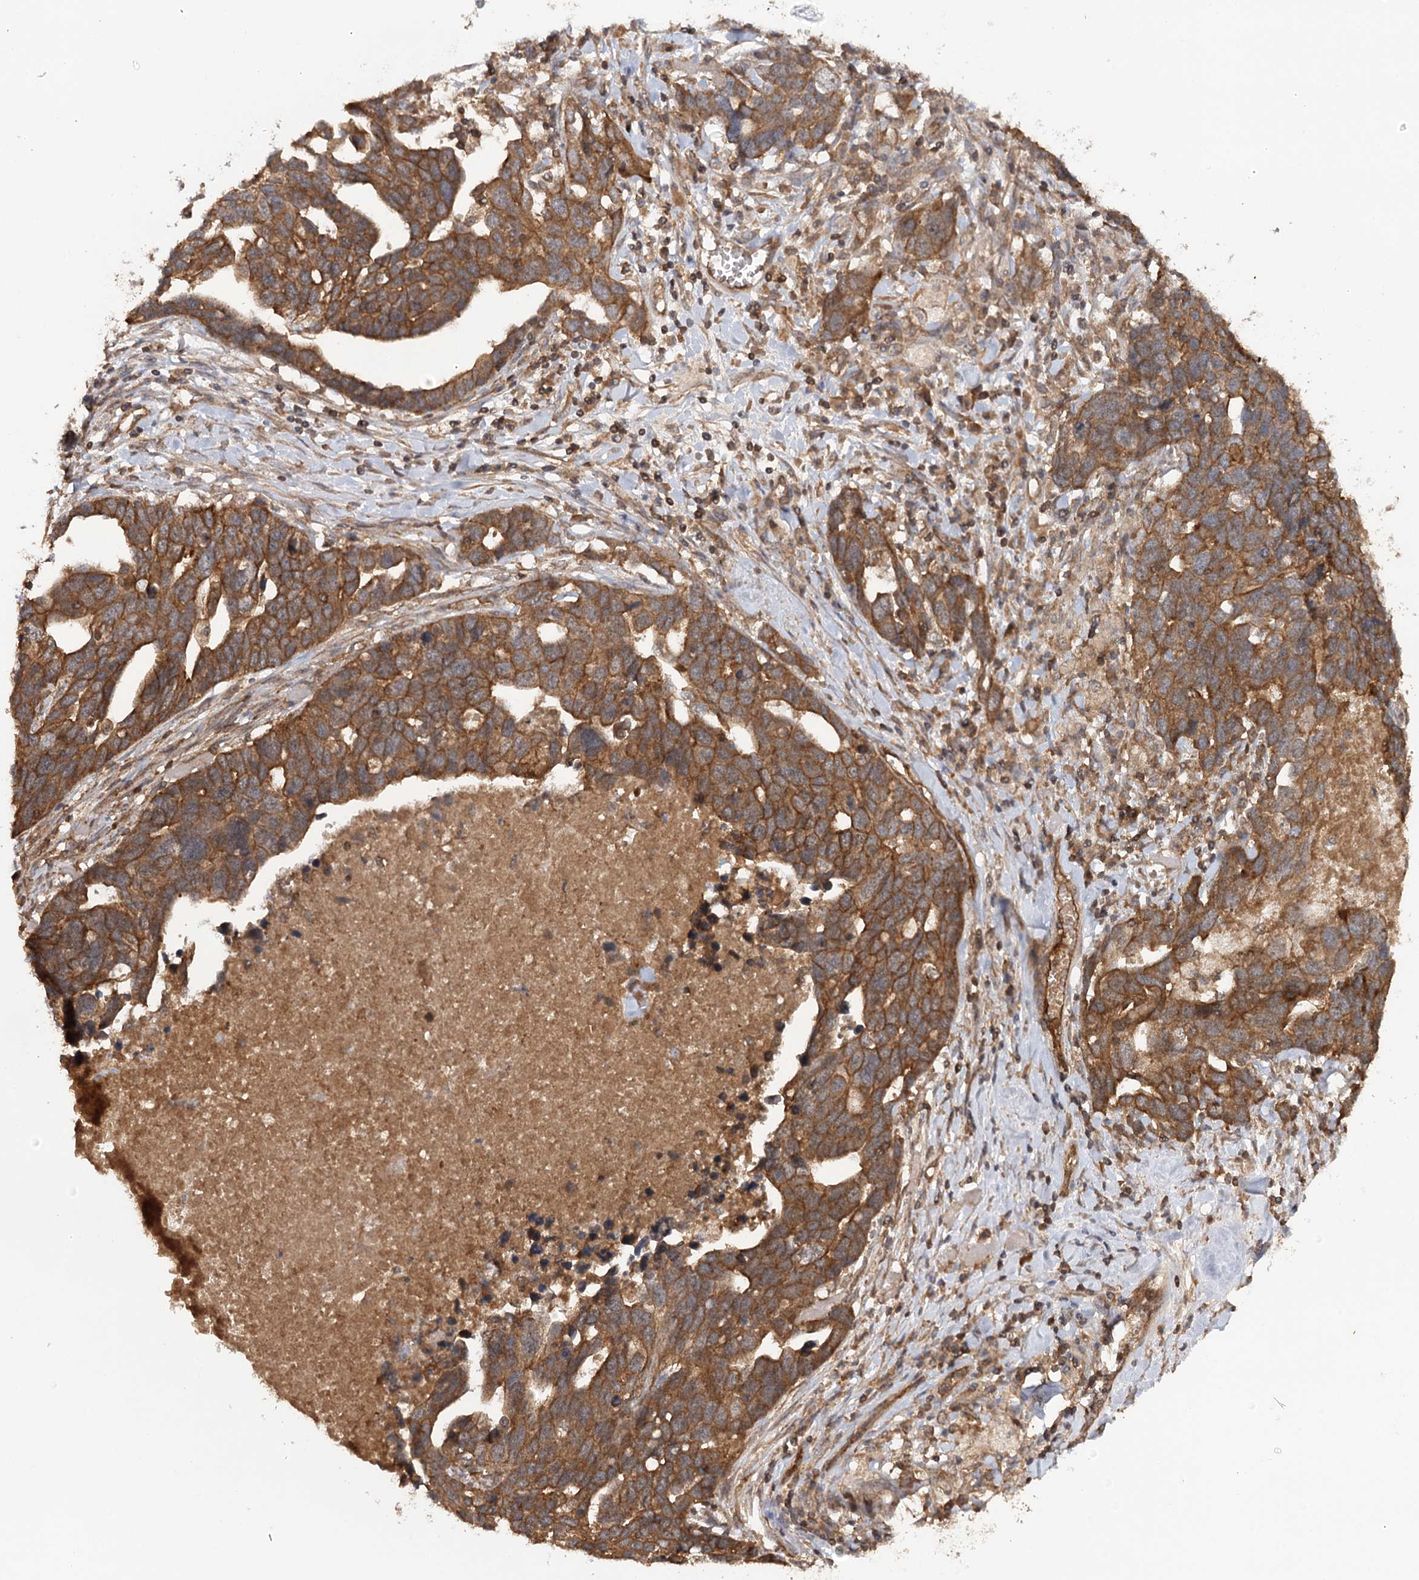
{"staining": {"intensity": "moderate", "quantity": ">75%", "location": "cytoplasmic/membranous"}, "tissue": "ovarian cancer", "cell_type": "Tumor cells", "image_type": "cancer", "snomed": [{"axis": "morphology", "description": "Cystadenocarcinoma, serous, NOS"}, {"axis": "topography", "description": "Ovary"}], "caption": "A histopathology image showing moderate cytoplasmic/membranous staining in about >75% of tumor cells in serous cystadenocarcinoma (ovarian), as visualized by brown immunohistochemical staining.", "gene": "BCR", "patient": {"sex": "female", "age": 54}}